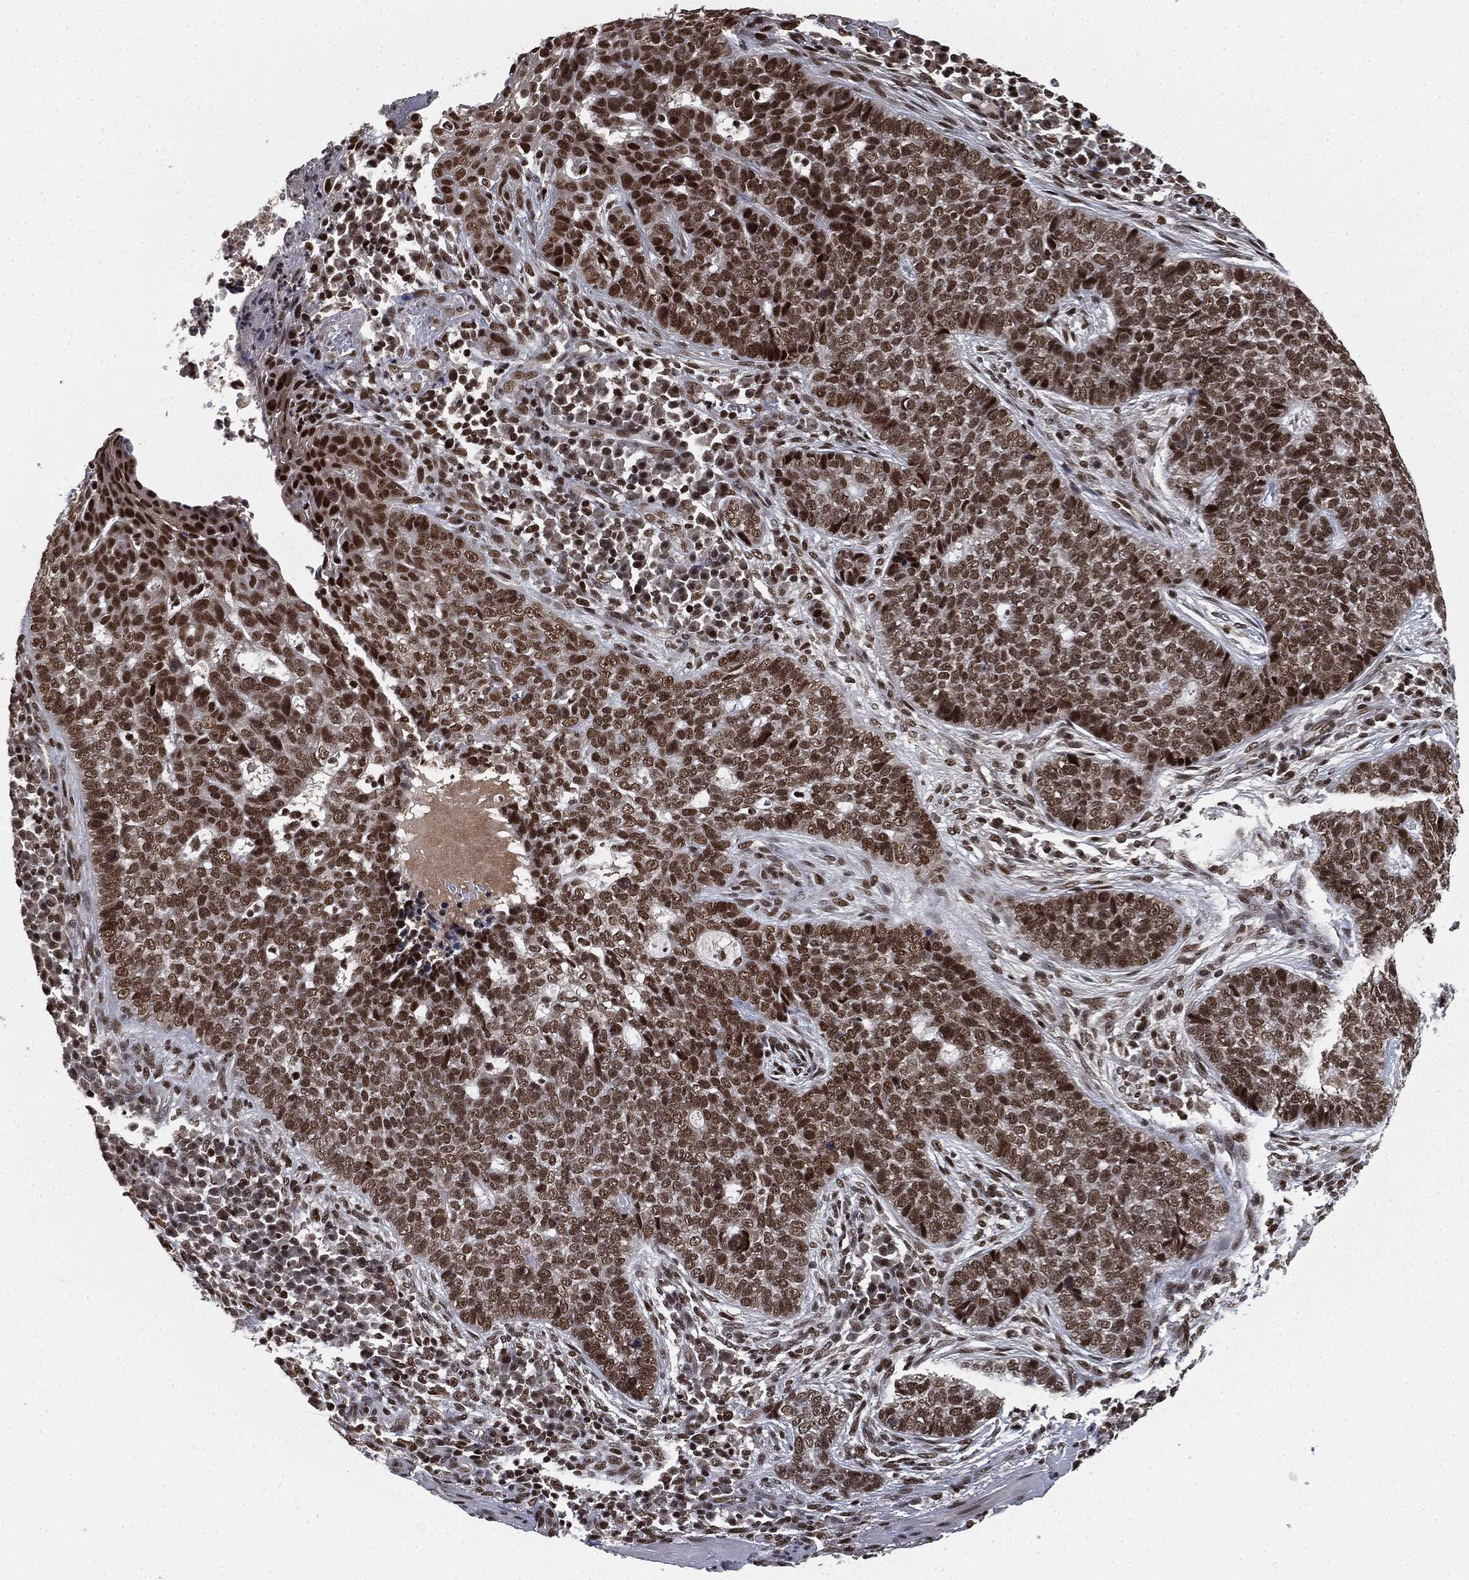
{"staining": {"intensity": "strong", "quantity": ">75%", "location": "nuclear"}, "tissue": "skin cancer", "cell_type": "Tumor cells", "image_type": "cancer", "snomed": [{"axis": "morphology", "description": "Basal cell carcinoma"}, {"axis": "topography", "description": "Skin"}], "caption": "IHC (DAB) staining of skin cancer displays strong nuclear protein expression in approximately >75% of tumor cells.", "gene": "DPH2", "patient": {"sex": "female", "age": 69}}